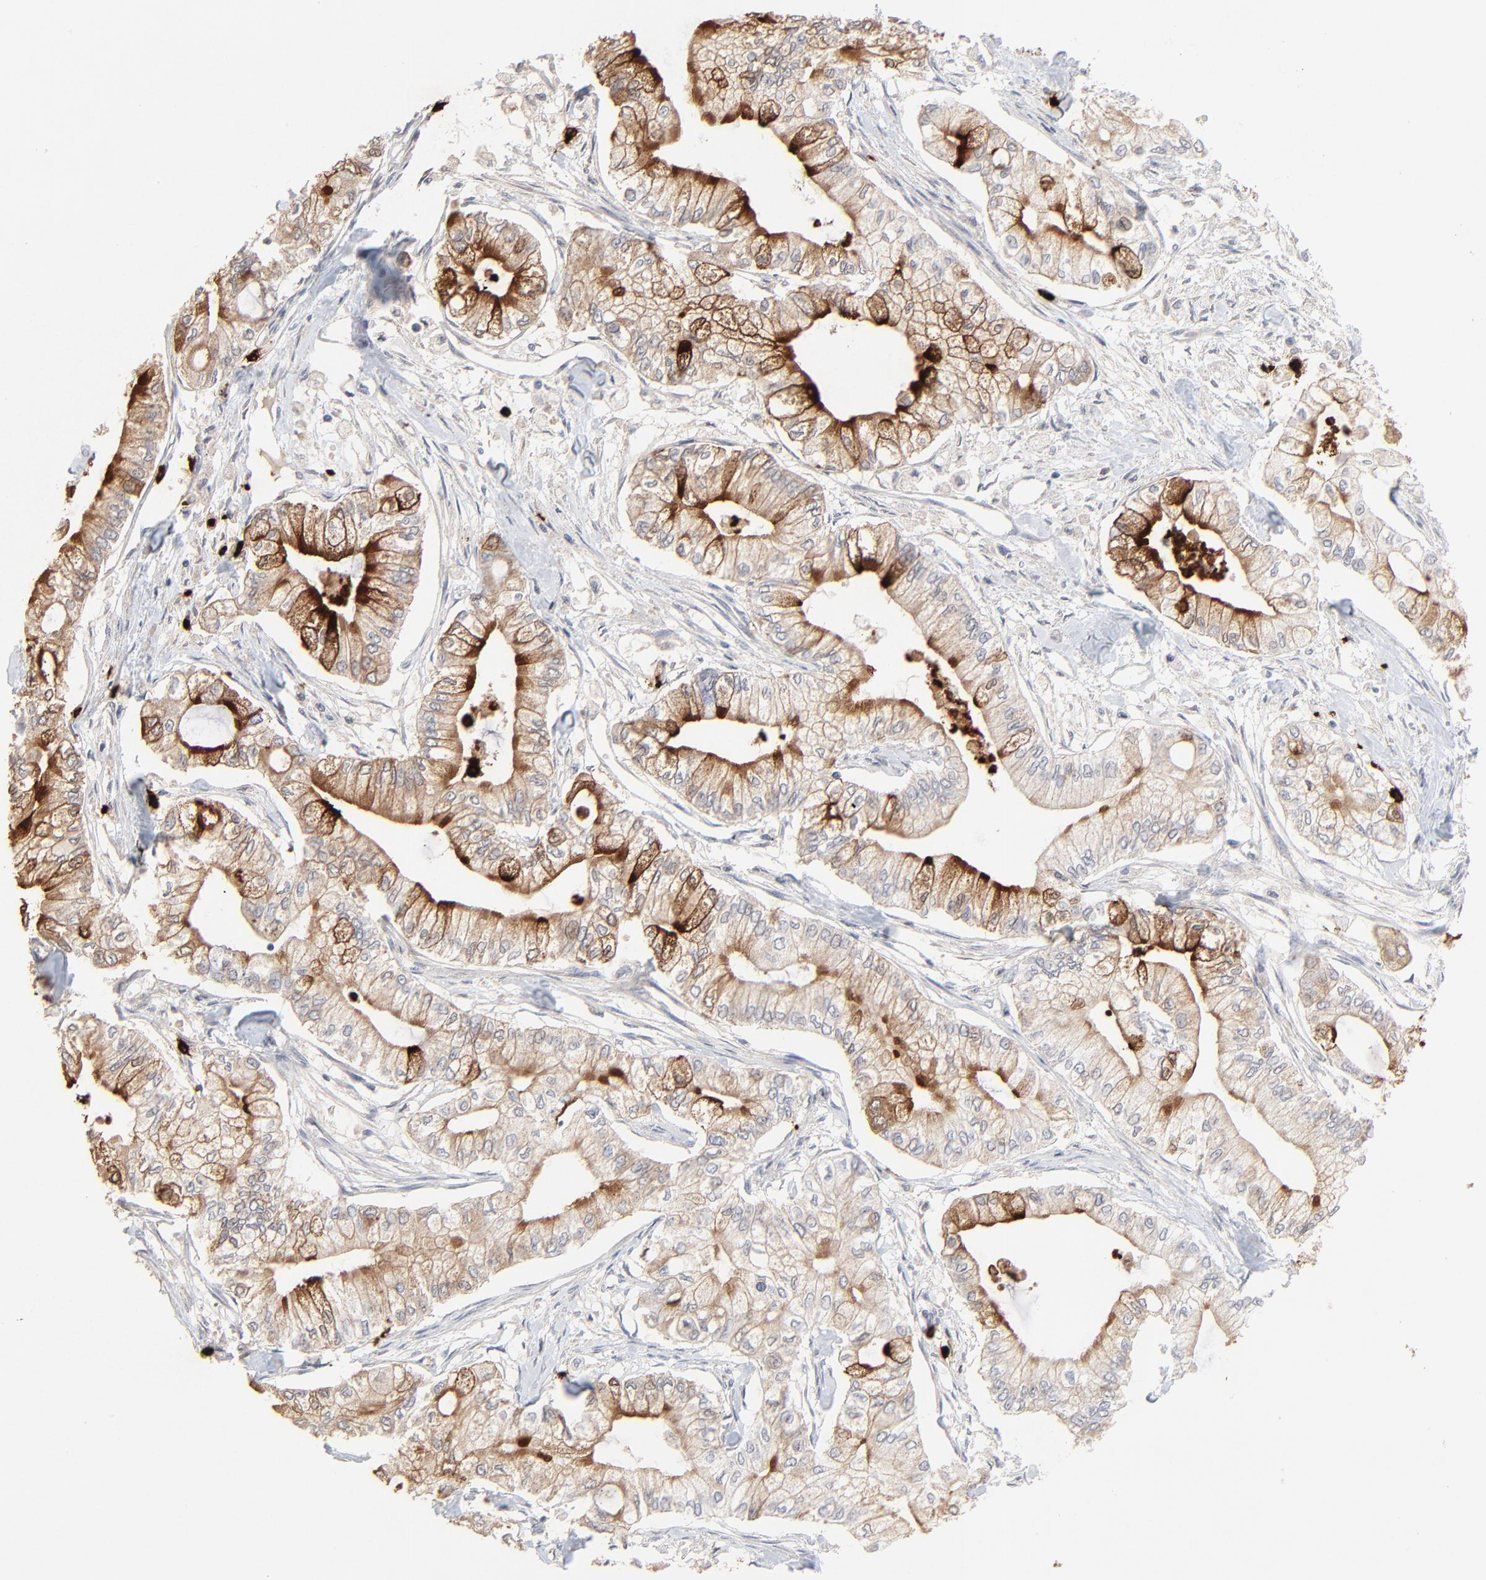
{"staining": {"intensity": "moderate", "quantity": ">75%", "location": "cytoplasmic/membranous"}, "tissue": "pancreatic cancer", "cell_type": "Tumor cells", "image_type": "cancer", "snomed": [{"axis": "morphology", "description": "Adenocarcinoma, NOS"}, {"axis": "topography", "description": "Pancreas"}], "caption": "Protein positivity by immunohistochemistry (IHC) reveals moderate cytoplasmic/membranous positivity in approximately >75% of tumor cells in pancreatic adenocarcinoma.", "gene": "LCN2", "patient": {"sex": "male", "age": 79}}